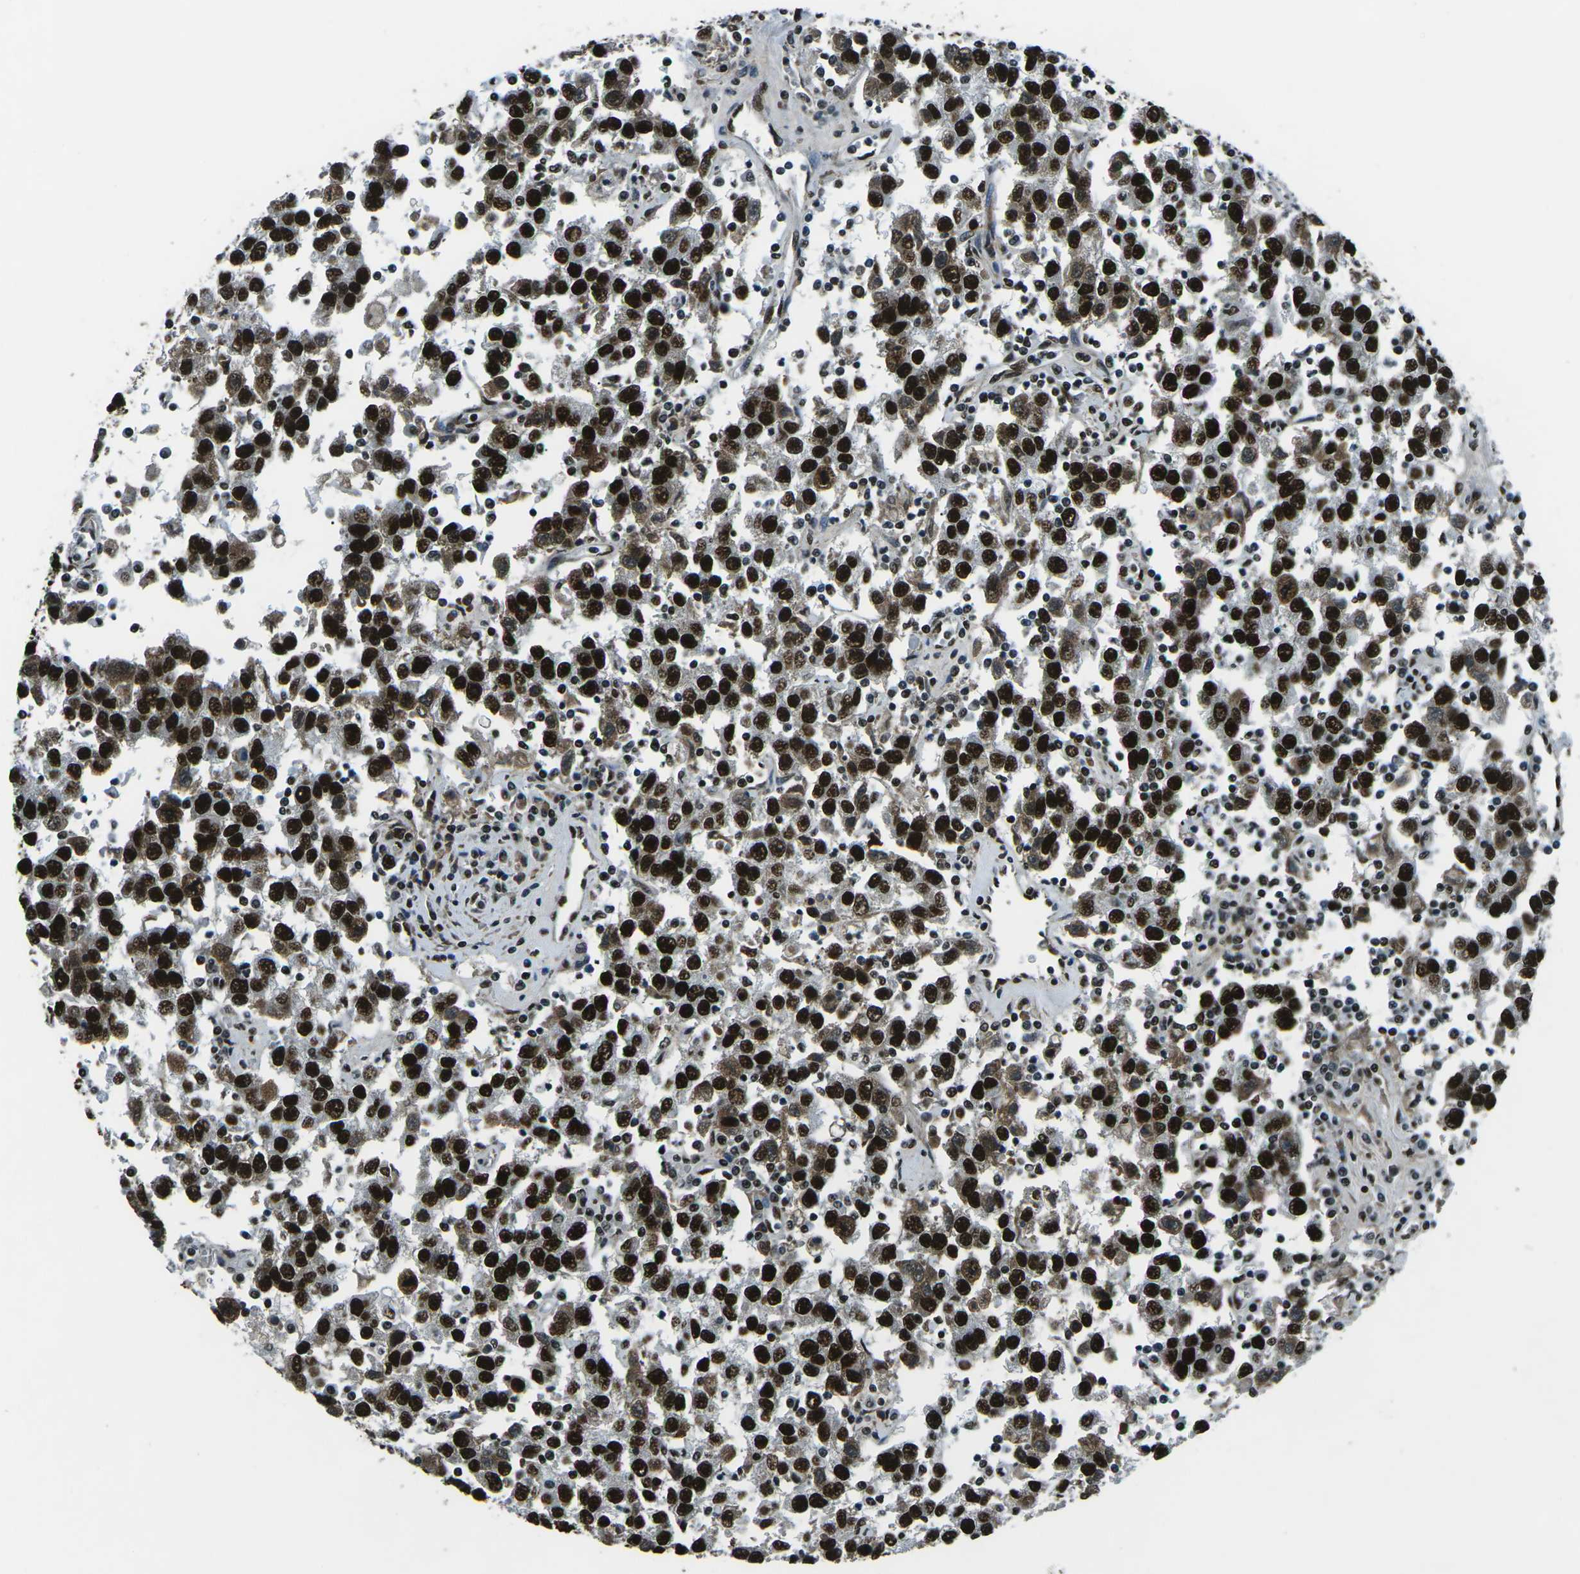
{"staining": {"intensity": "strong", "quantity": ">75%", "location": "nuclear"}, "tissue": "testis cancer", "cell_type": "Tumor cells", "image_type": "cancer", "snomed": [{"axis": "morphology", "description": "Seminoma, NOS"}, {"axis": "topography", "description": "Testis"}], "caption": "Human seminoma (testis) stained with a brown dye exhibits strong nuclear positive staining in approximately >75% of tumor cells.", "gene": "HNRNPL", "patient": {"sex": "male", "age": 41}}